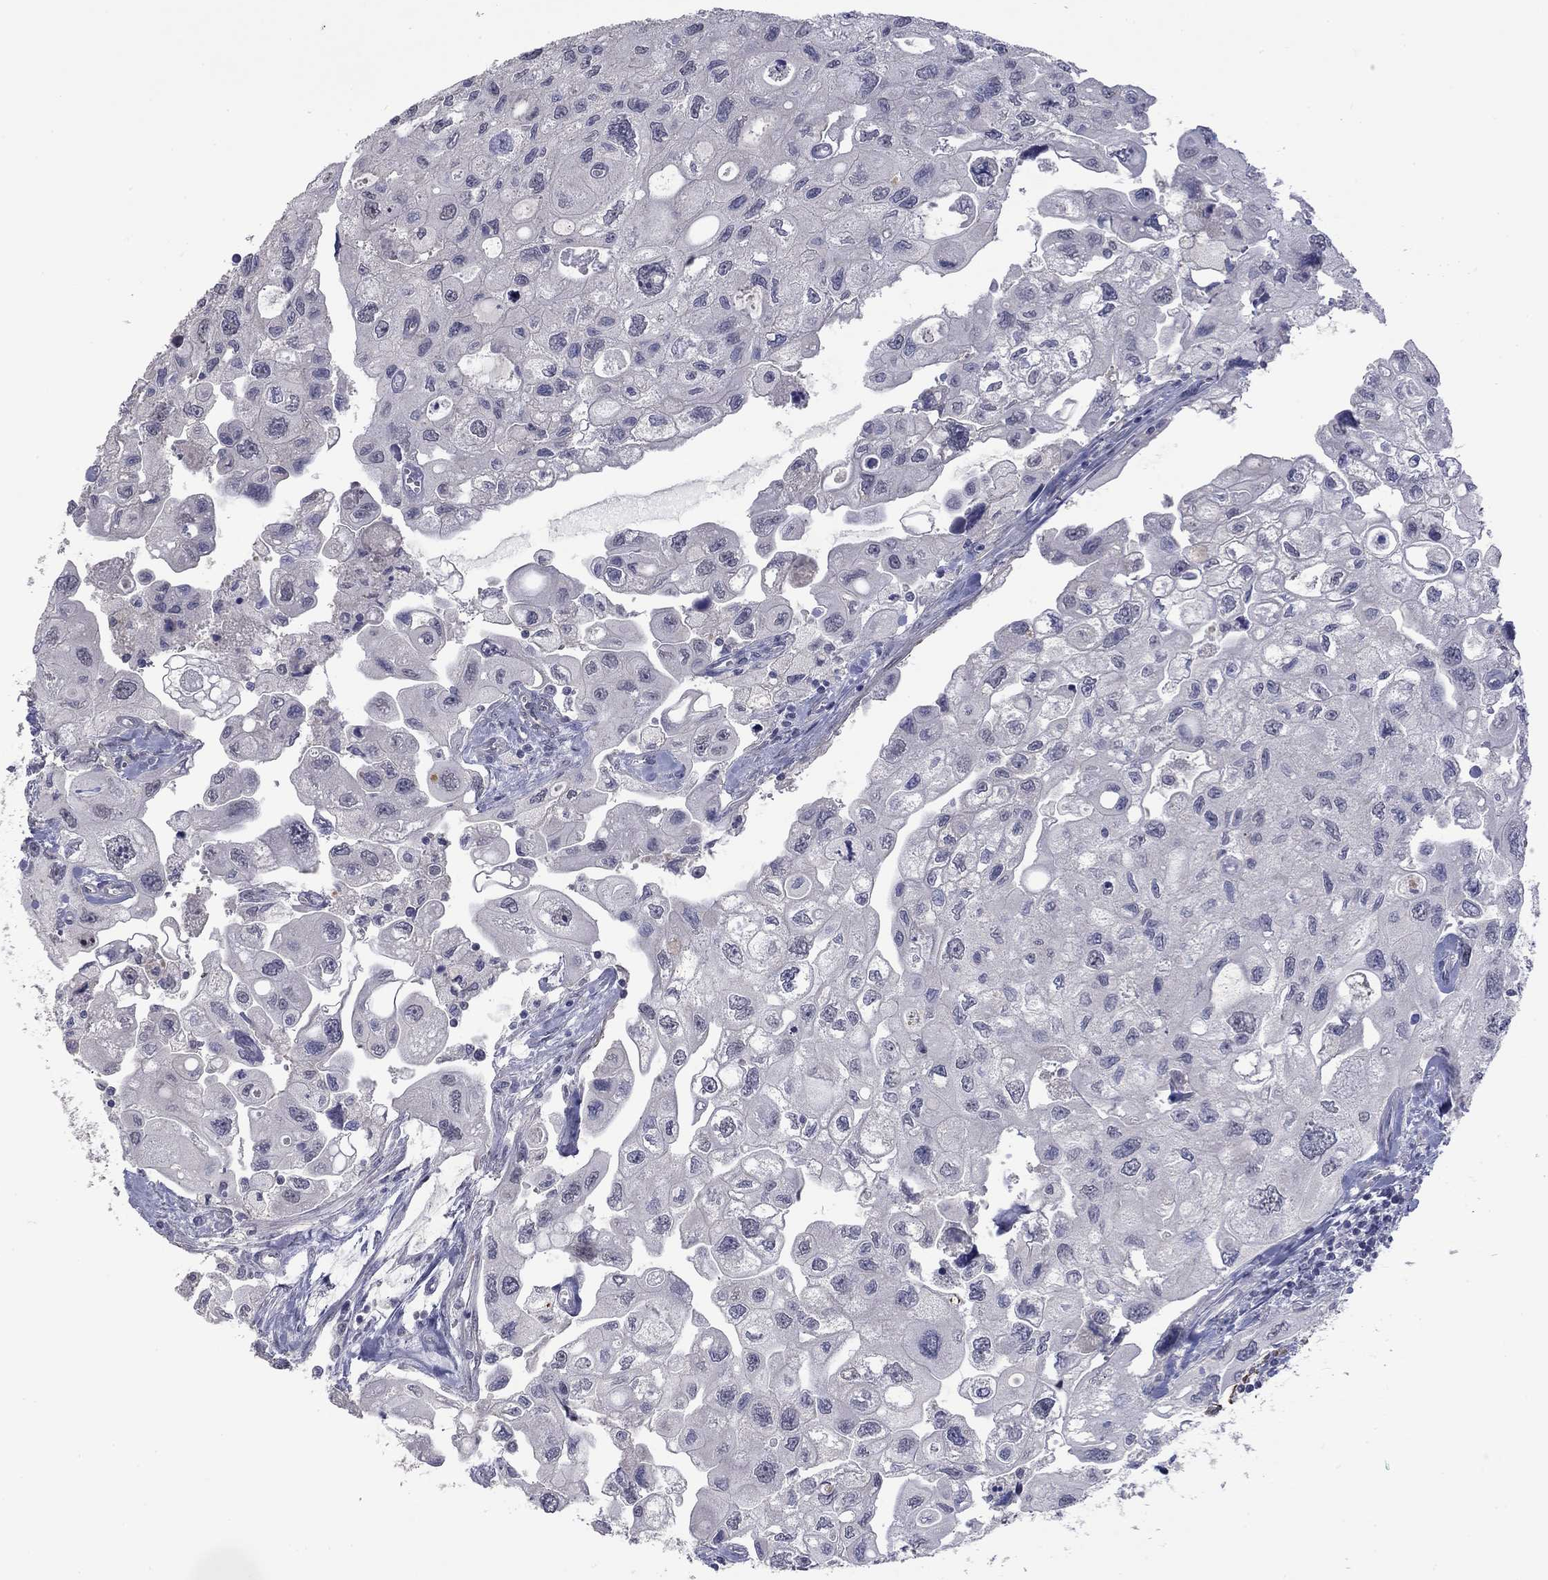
{"staining": {"intensity": "negative", "quantity": "none", "location": "none"}, "tissue": "urothelial cancer", "cell_type": "Tumor cells", "image_type": "cancer", "snomed": [{"axis": "morphology", "description": "Urothelial carcinoma, High grade"}, {"axis": "topography", "description": "Urinary bladder"}], "caption": "IHC photomicrograph of human high-grade urothelial carcinoma stained for a protein (brown), which demonstrates no staining in tumor cells. (Stains: DAB IHC with hematoxylin counter stain, Microscopy: brightfield microscopy at high magnification).", "gene": "IP6K3", "patient": {"sex": "male", "age": 59}}